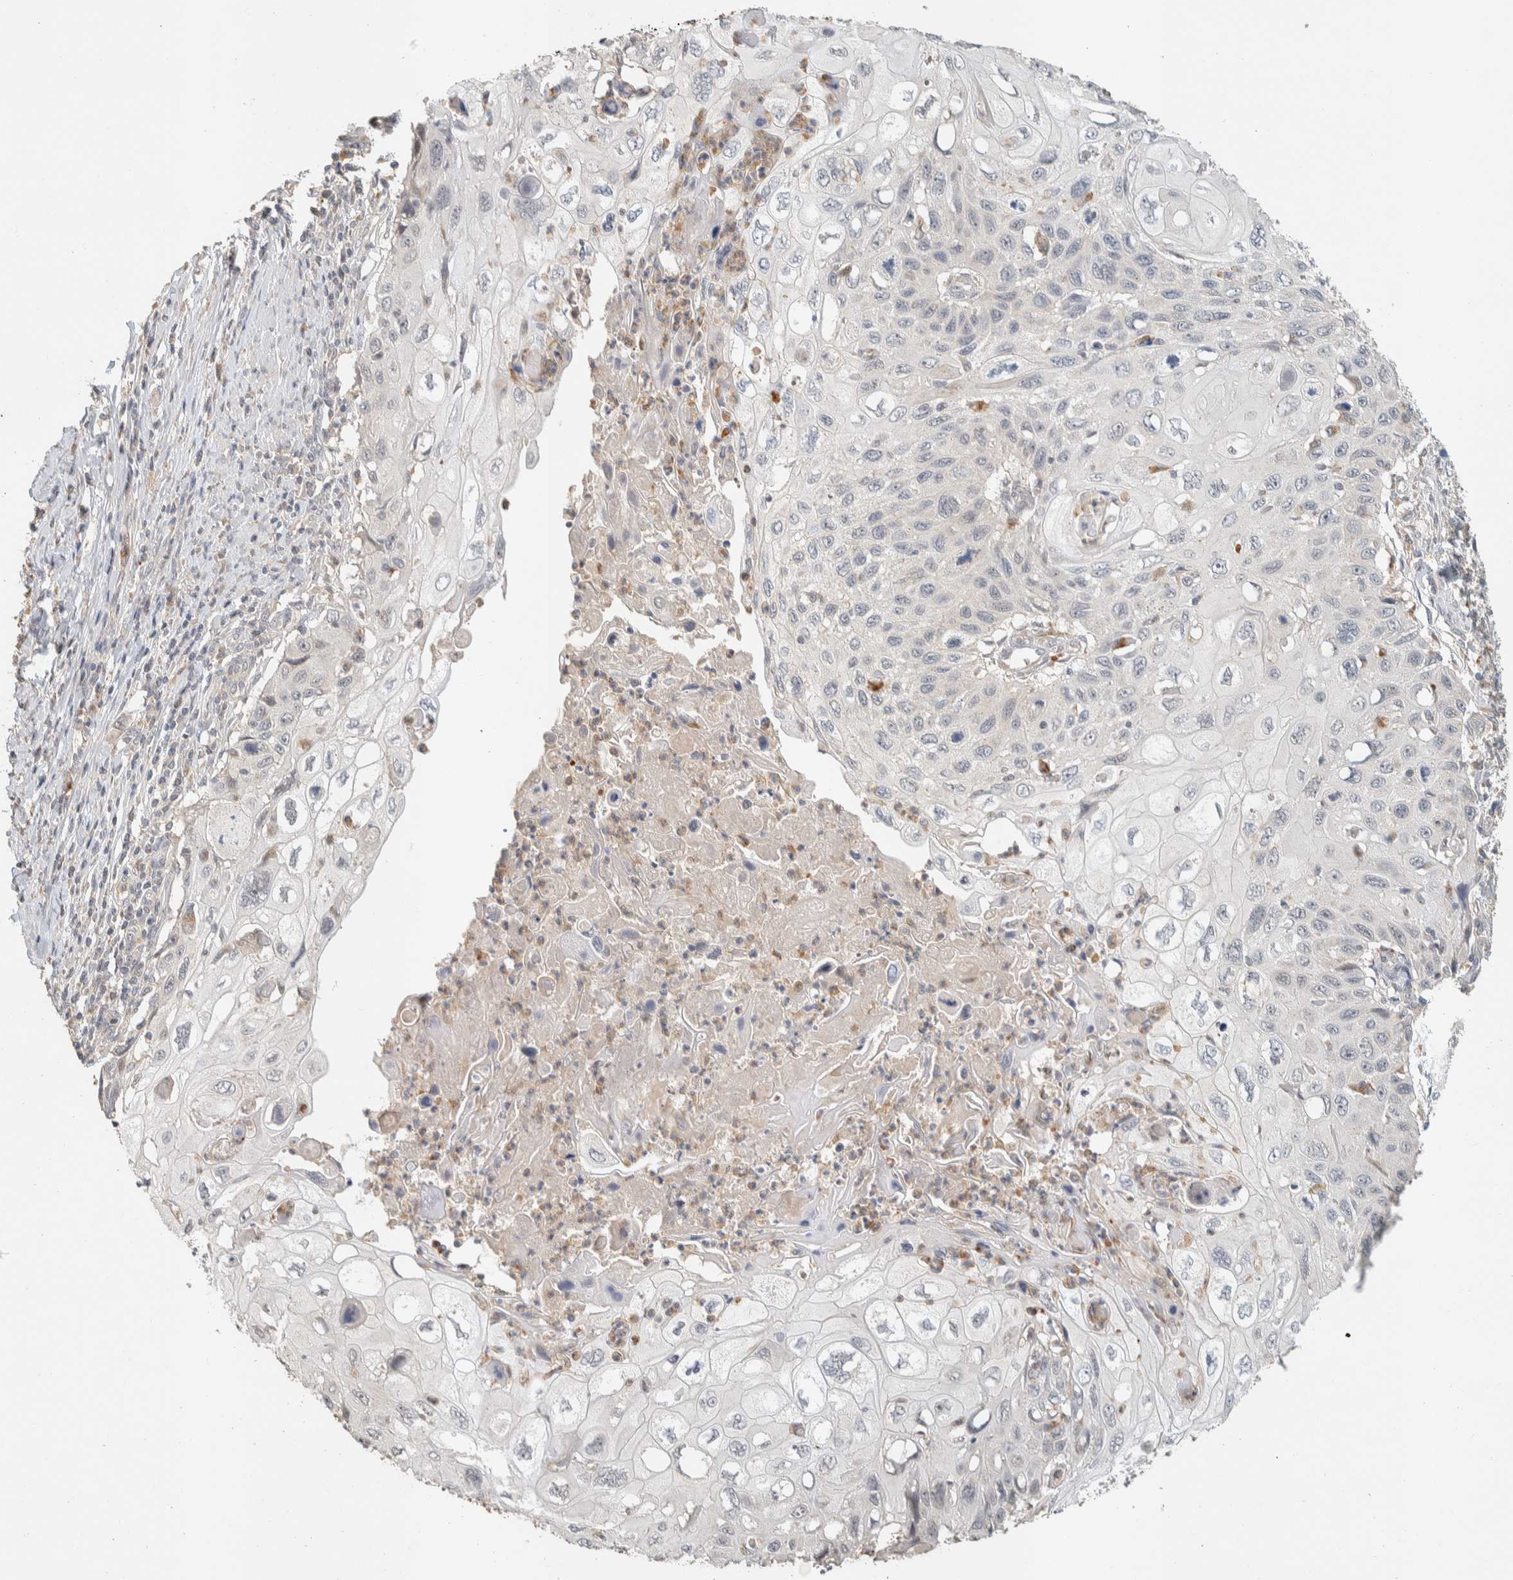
{"staining": {"intensity": "negative", "quantity": "none", "location": "none"}, "tissue": "cervical cancer", "cell_type": "Tumor cells", "image_type": "cancer", "snomed": [{"axis": "morphology", "description": "Squamous cell carcinoma, NOS"}, {"axis": "topography", "description": "Cervix"}], "caption": "DAB (3,3'-diaminobenzidine) immunohistochemical staining of human cervical cancer (squamous cell carcinoma) shows no significant positivity in tumor cells.", "gene": "ITPA", "patient": {"sex": "female", "age": 70}}